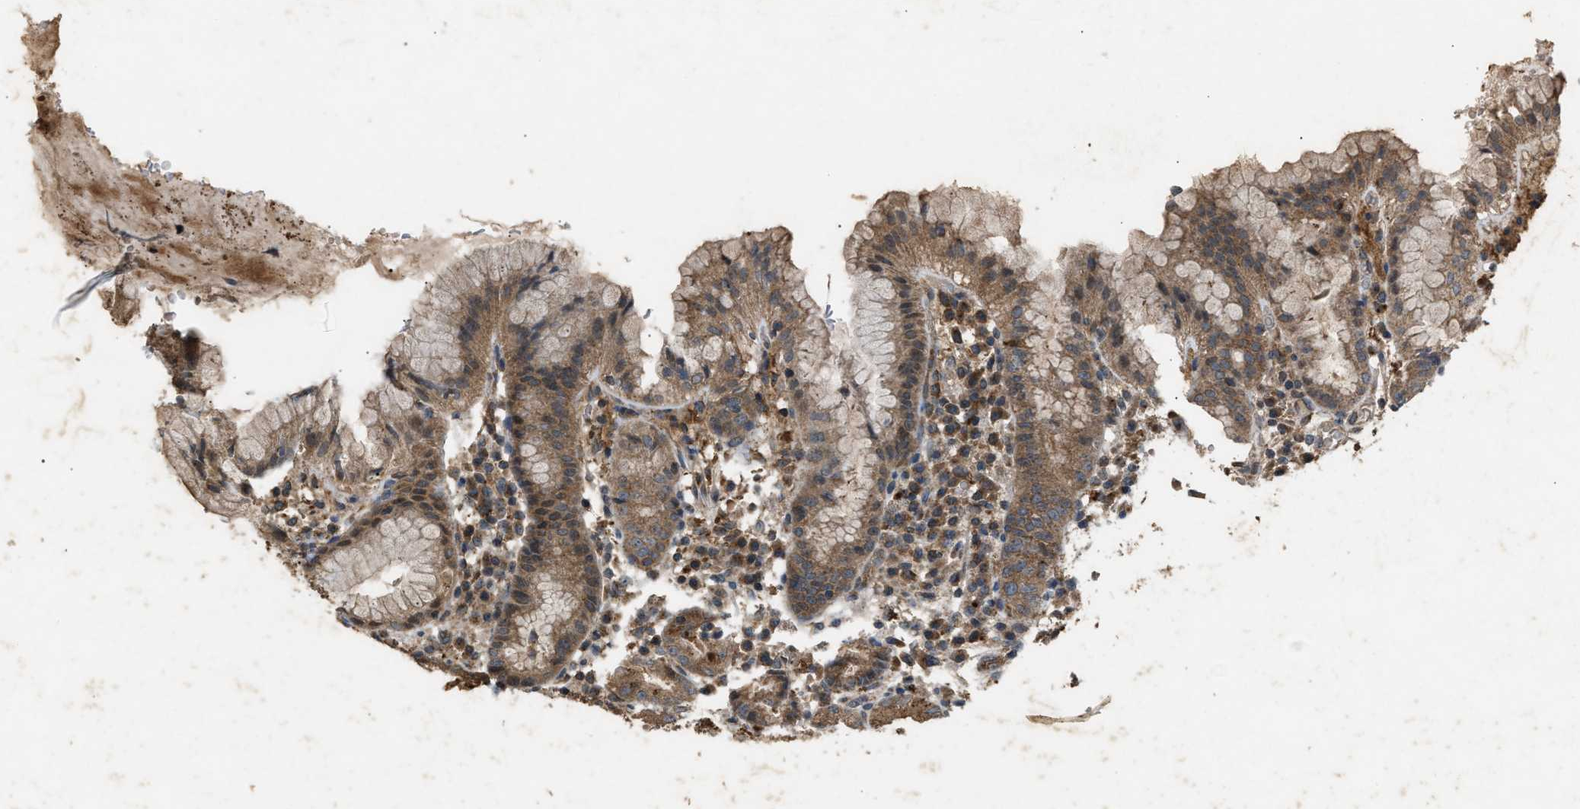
{"staining": {"intensity": "moderate", "quantity": ">75%", "location": "cytoplasmic/membranous"}, "tissue": "stomach", "cell_type": "Glandular cells", "image_type": "normal", "snomed": [{"axis": "morphology", "description": "Normal tissue, NOS"}, {"axis": "topography", "description": "Stomach"}, {"axis": "topography", "description": "Stomach, lower"}], "caption": "Protein expression analysis of unremarkable stomach demonstrates moderate cytoplasmic/membranous positivity in about >75% of glandular cells. (Stains: DAB (3,3'-diaminobenzidine) in brown, nuclei in blue, Microscopy: brightfield microscopy at high magnification).", "gene": "PSMD1", "patient": {"sex": "female", "age": 75}}